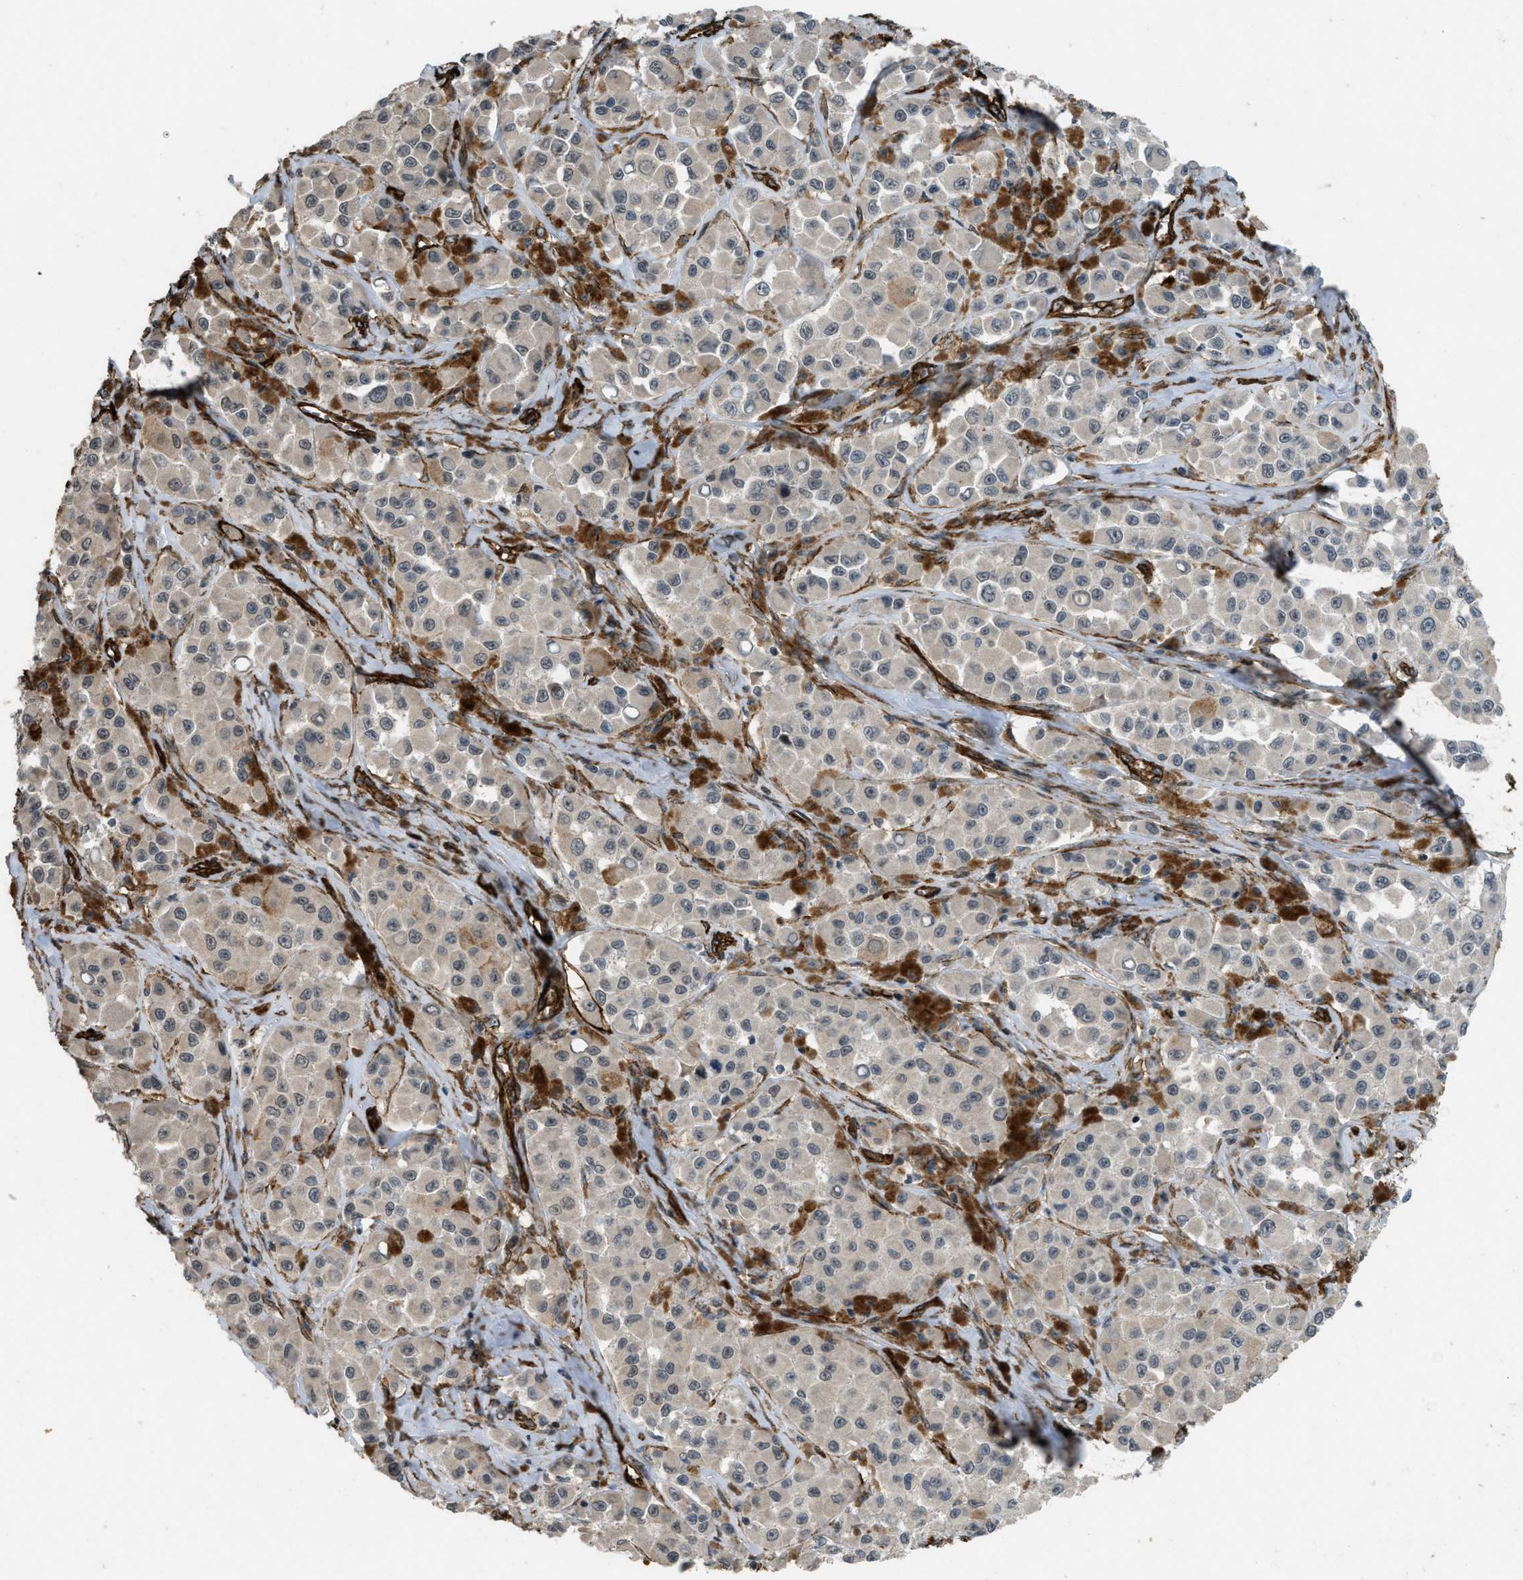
{"staining": {"intensity": "negative", "quantity": "none", "location": "none"}, "tissue": "melanoma", "cell_type": "Tumor cells", "image_type": "cancer", "snomed": [{"axis": "morphology", "description": "Malignant melanoma, NOS"}, {"axis": "topography", "description": "Skin"}], "caption": "The immunohistochemistry (IHC) micrograph has no significant staining in tumor cells of malignant melanoma tissue.", "gene": "NMB", "patient": {"sex": "male", "age": 84}}